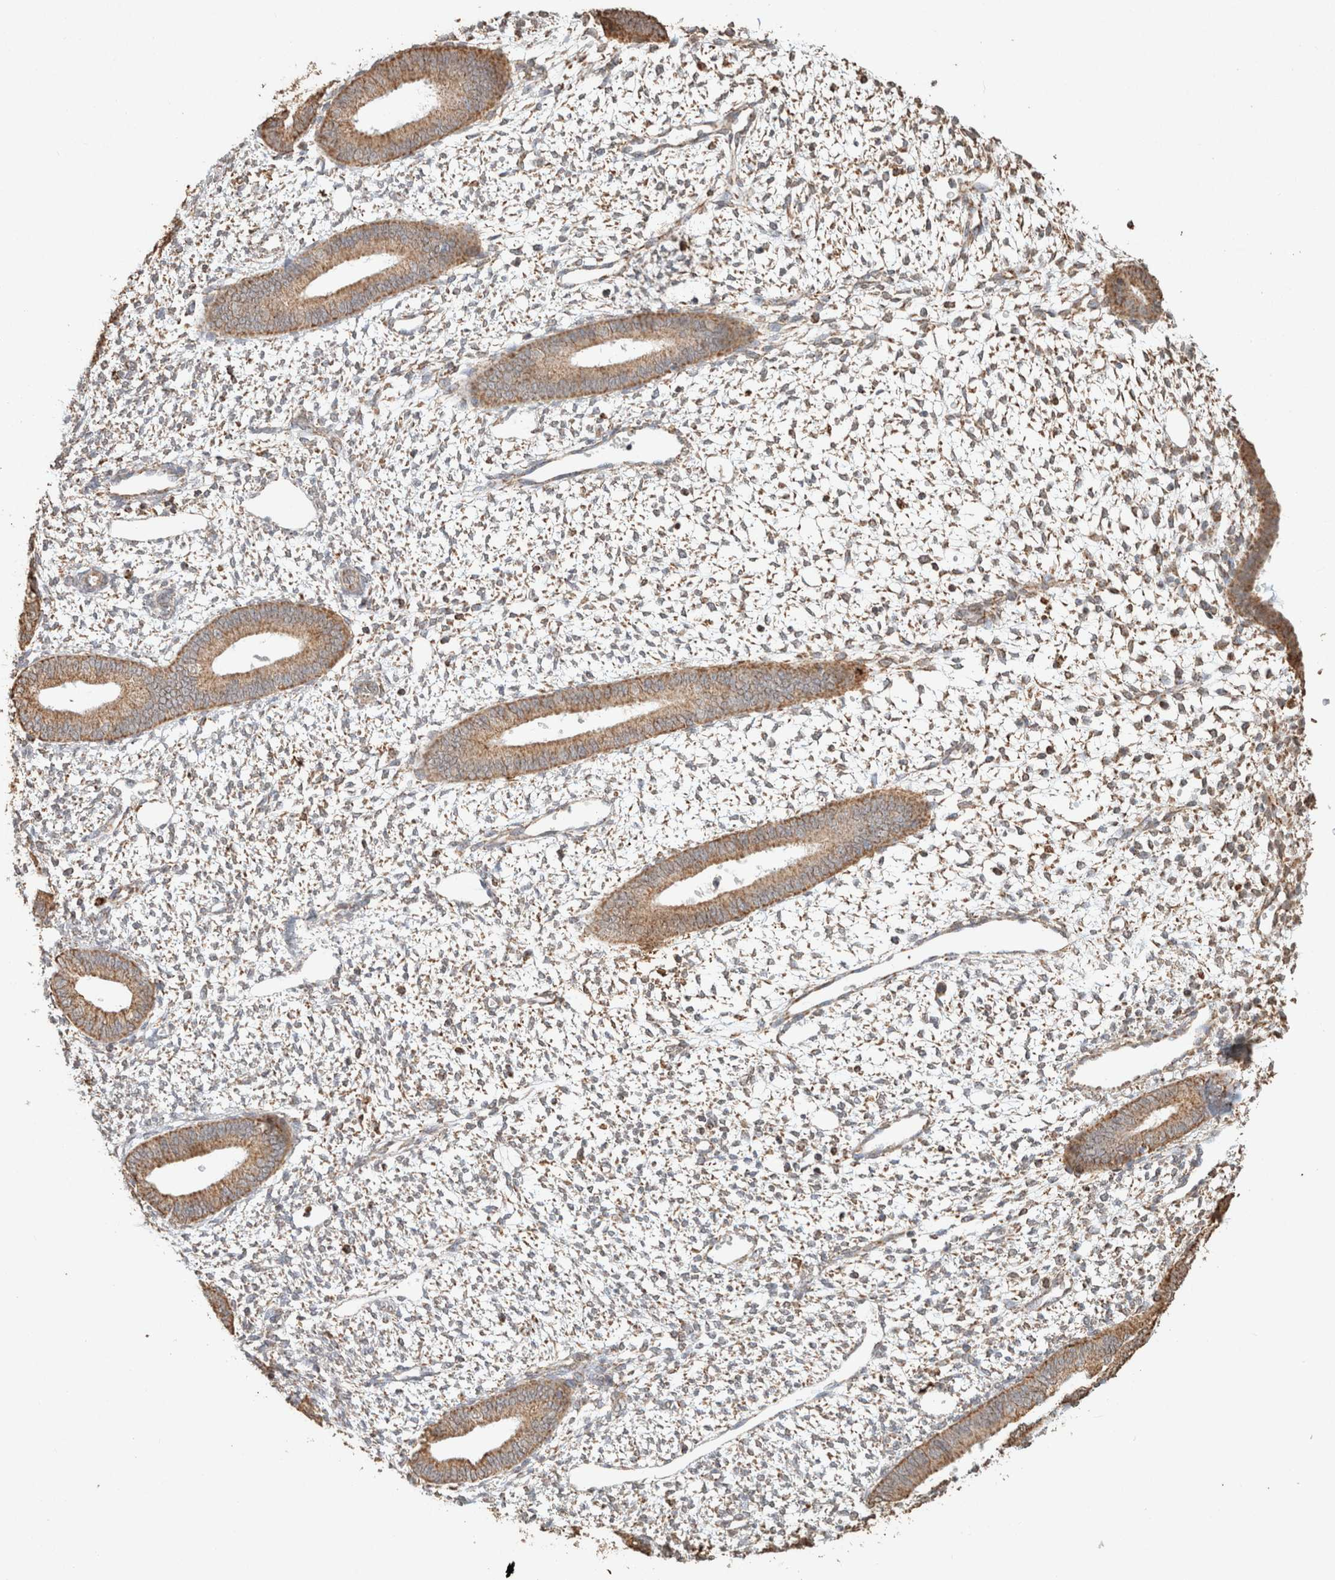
{"staining": {"intensity": "negative", "quantity": "none", "location": "none"}, "tissue": "endometrium", "cell_type": "Cells in endometrial stroma", "image_type": "normal", "snomed": [{"axis": "morphology", "description": "Normal tissue, NOS"}, {"axis": "topography", "description": "Endometrium"}], "caption": "Immunohistochemical staining of benign human endometrium reveals no significant staining in cells in endometrial stroma.", "gene": "SDC2", "patient": {"sex": "female", "age": 46}}